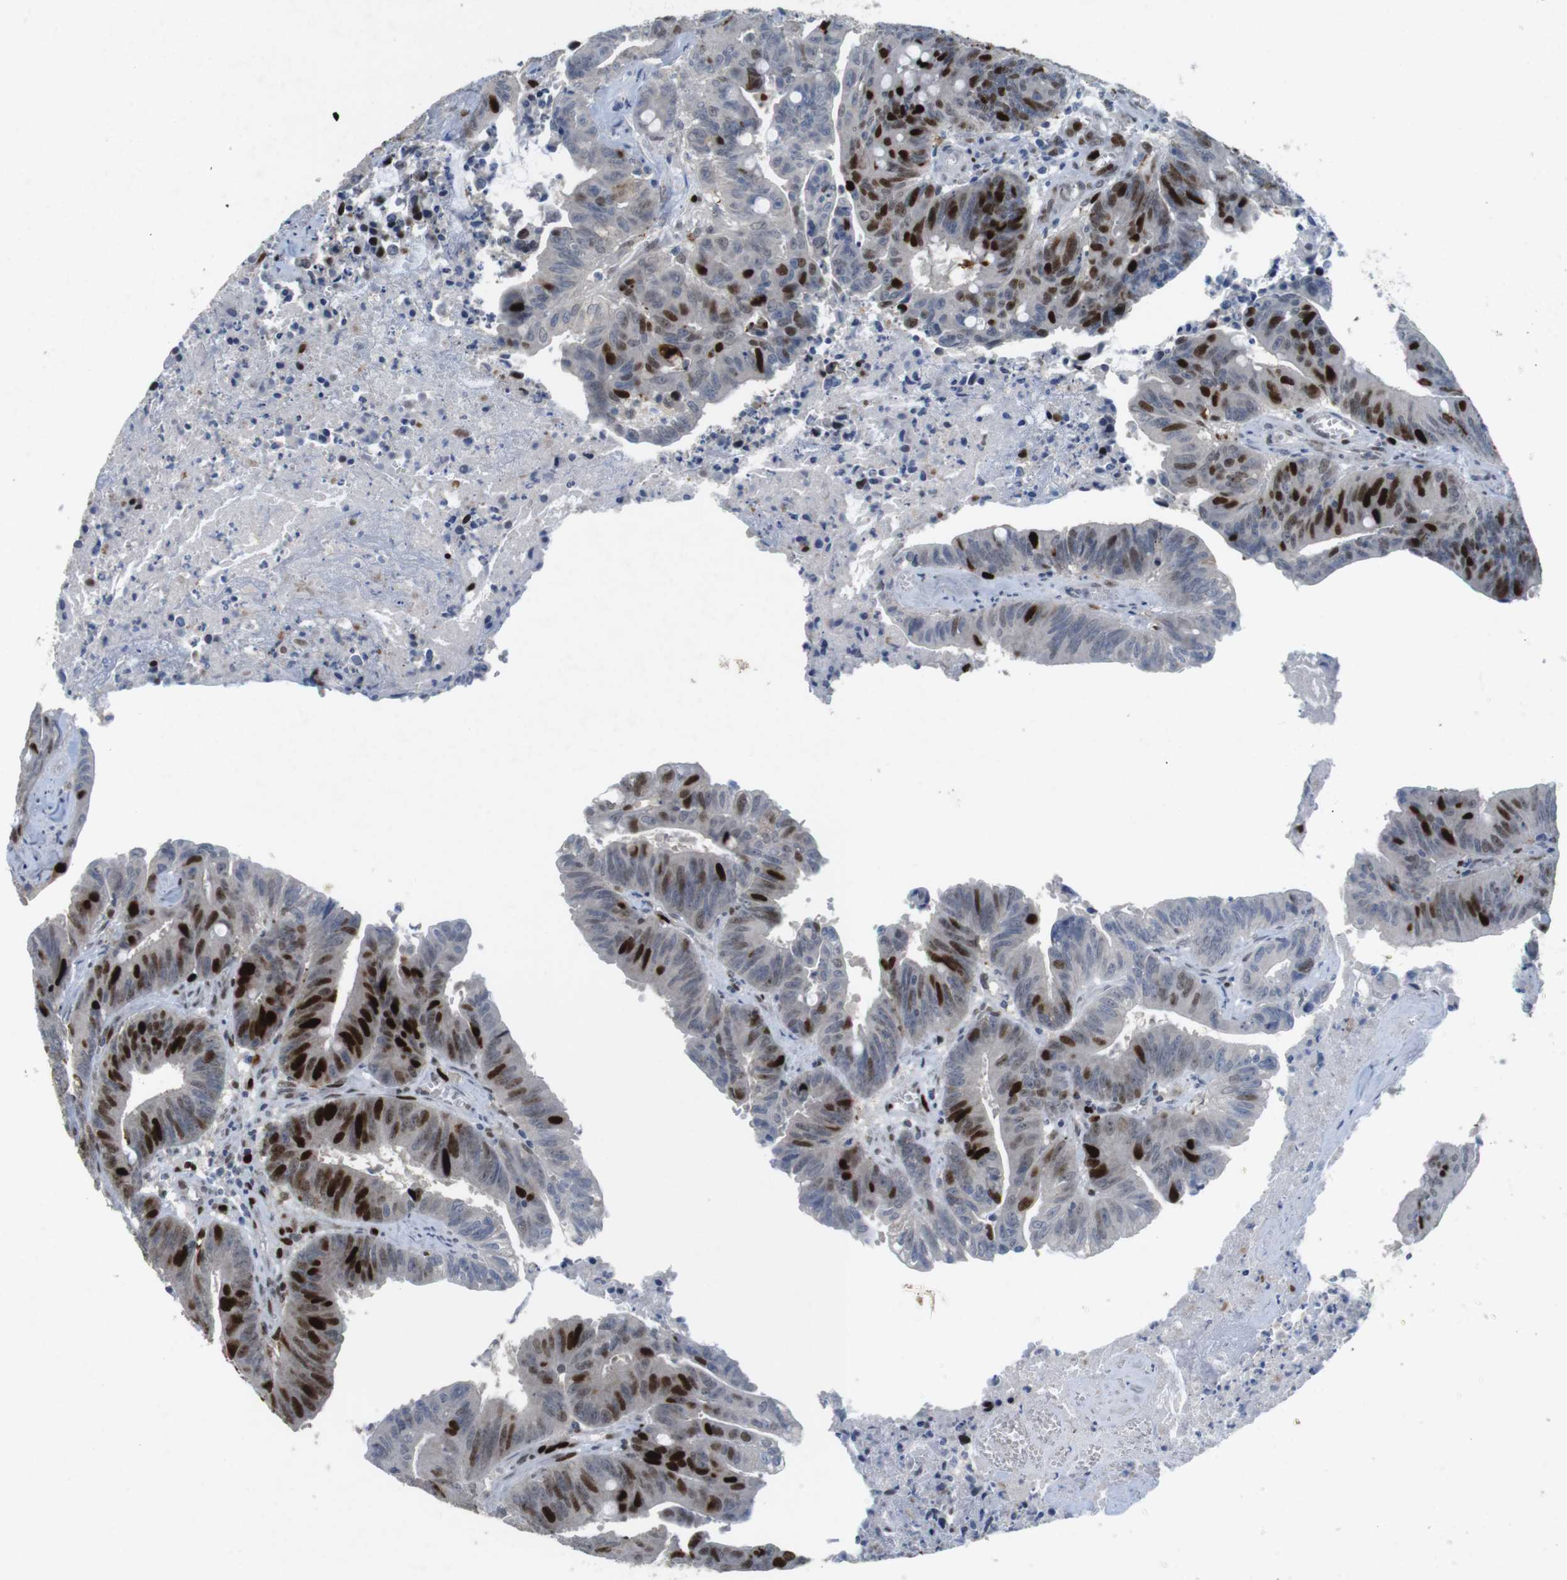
{"staining": {"intensity": "strong", "quantity": "25%-75%", "location": "nuclear"}, "tissue": "colorectal cancer", "cell_type": "Tumor cells", "image_type": "cancer", "snomed": [{"axis": "morphology", "description": "Adenocarcinoma, NOS"}, {"axis": "topography", "description": "Colon"}], "caption": "High-power microscopy captured an immunohistochemistry histopathology image of colorectal adenocarcinoma, revealing strong nuclear positivity in about 25%-75% of tumor cells.", "gene": "KPNA2", "patient": {"sex": "male", "age": 45}}